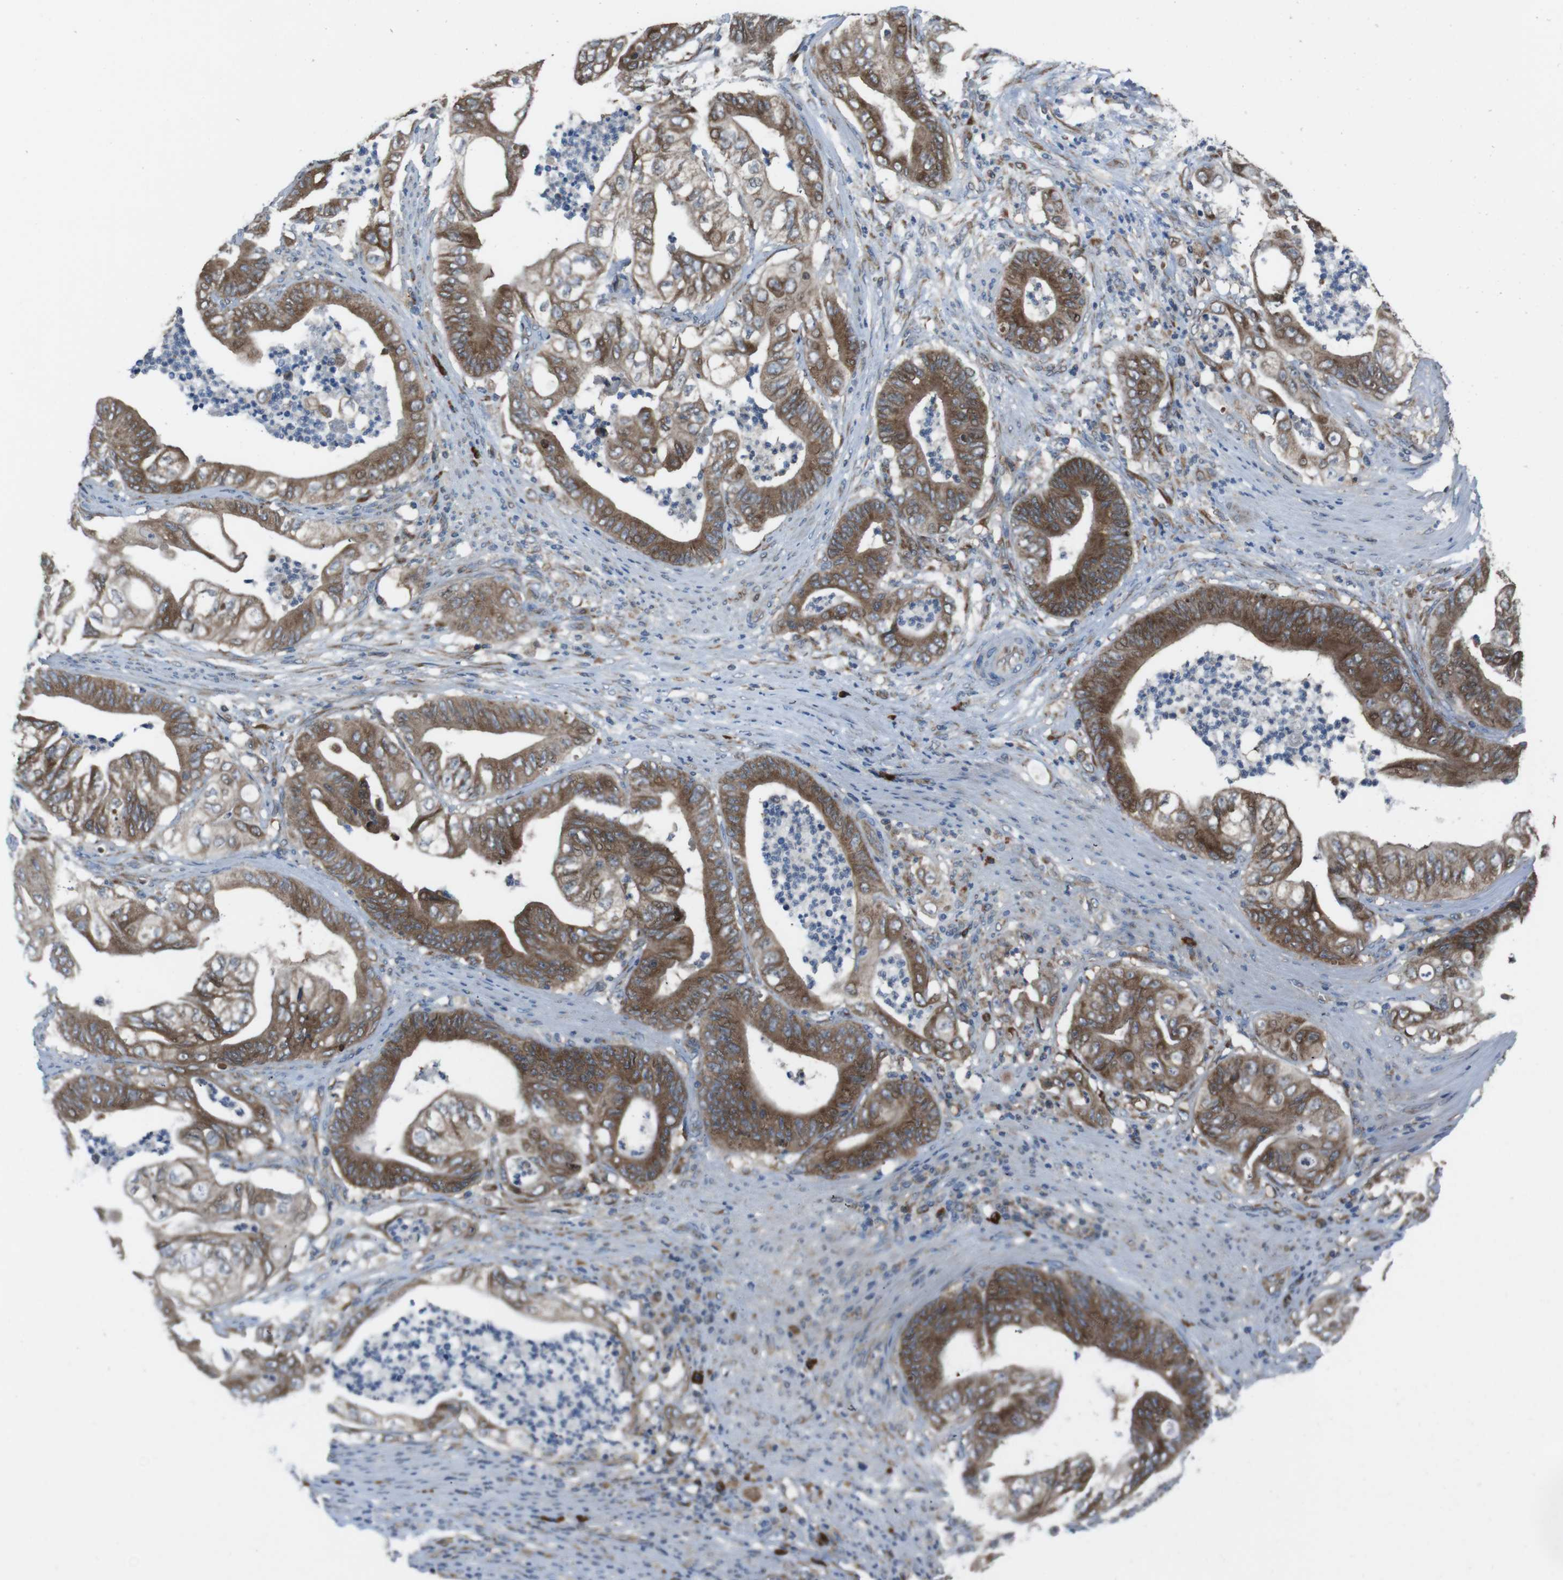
{"staining": {"intensity": "moderate", "quantity": ">75%", "location": "cytoplasmic/membranous"}, "tissue": "stomach cancer", "cell_type": "Tumor cells", "image_type": "cancer", "snomed": [{"axis": "morphology", "description": "Adenocarcinoma, NOS"}, {"axis": "topography", "description": "Stomach"}], "caption": "Immunohistochemical staining of human stomach cancer (adenocarcinoma) exhibits medium levels of moderate cytoplasmic/membranous staining in about >75% of tumor cells.", "gene": "SSR3", "patient": {"sex": "female", "age": 73}}